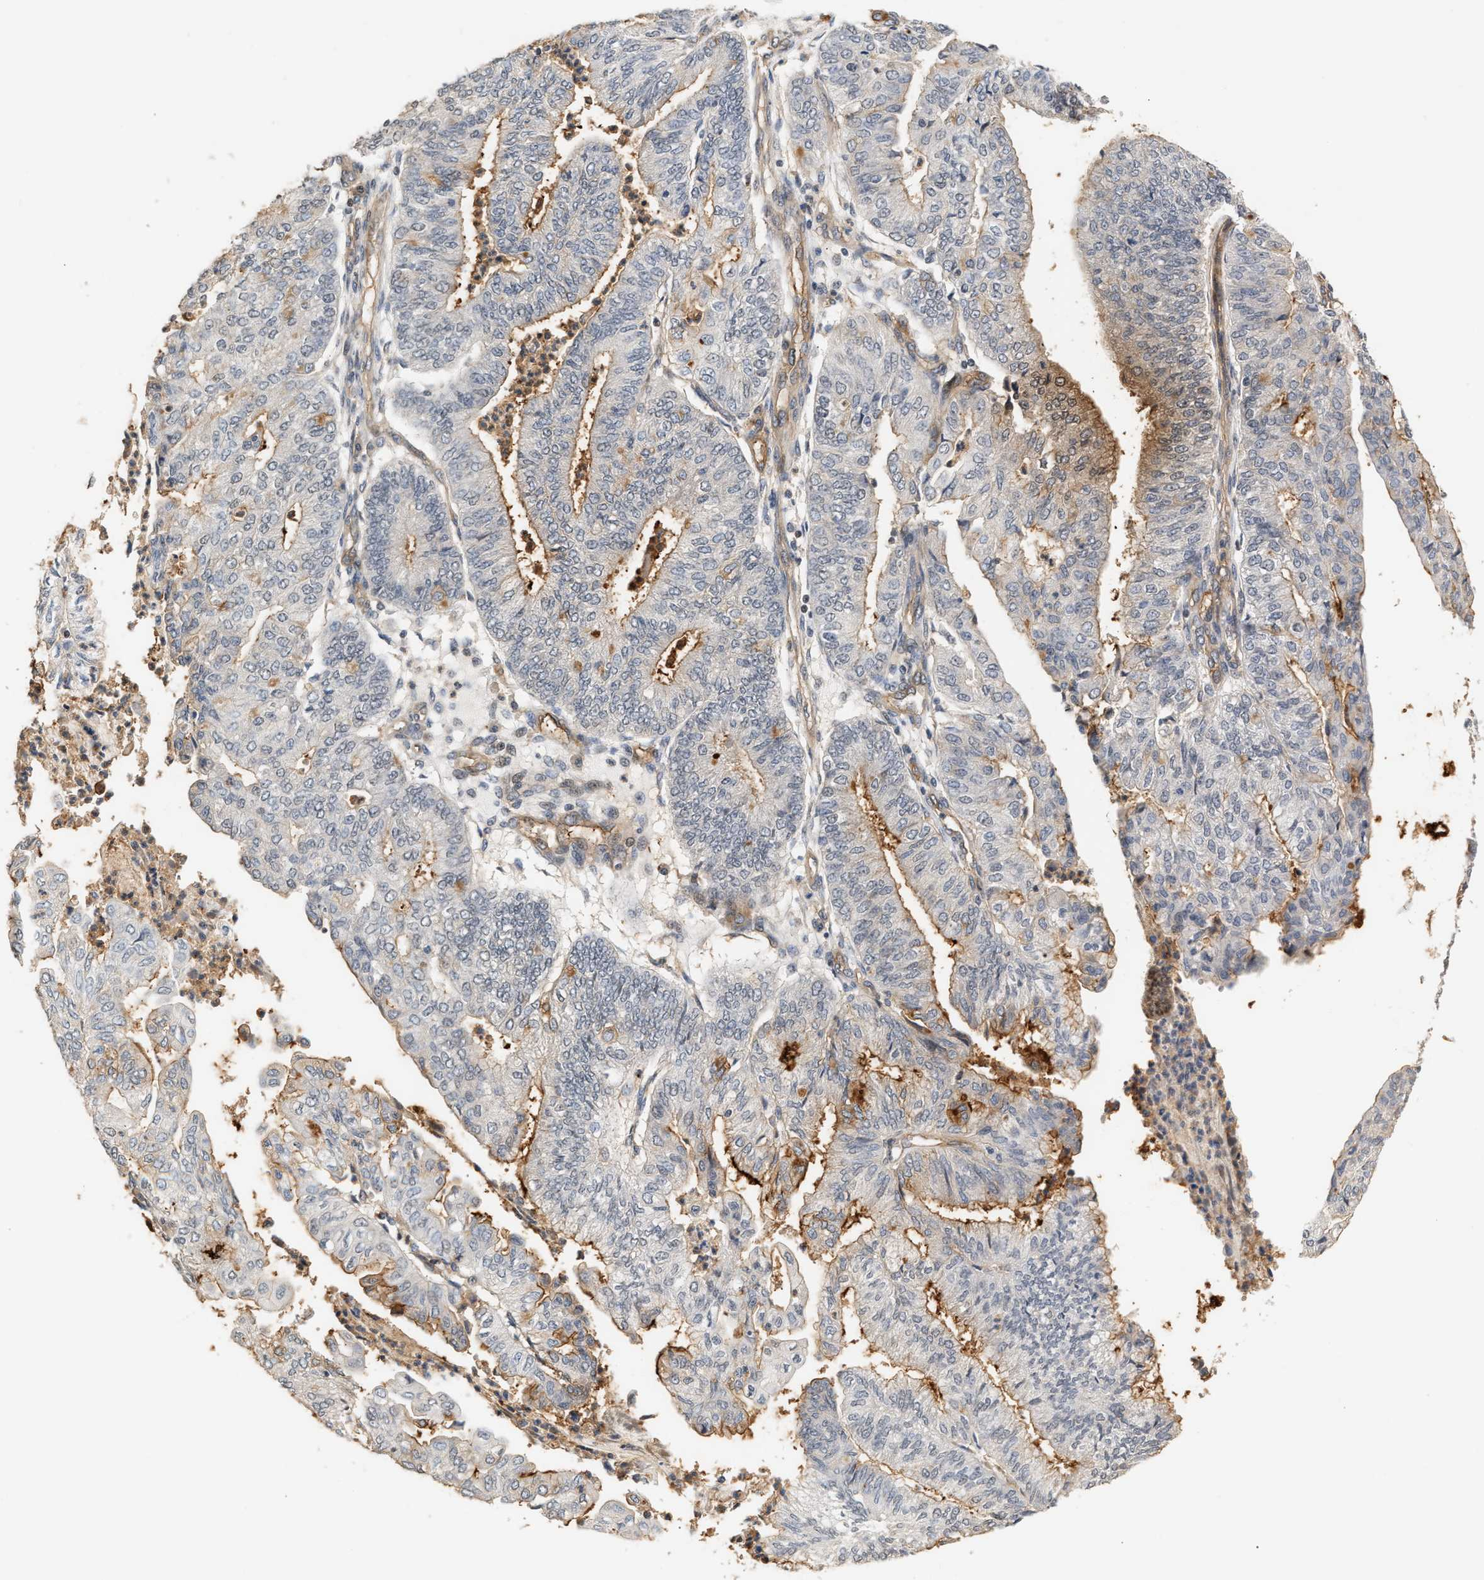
{"staining": {"intensity": "negative", "quantity": "none", "location": "none"}, "tissue": "endometrial cancer", "cell_type": "Tumor cells", "image_type": "cancer", "snomed": [{"axis": "morphology", "description": "Adenocarcinoma, NOS"}, {"axis": "topography", "description": "Endometrium"}], "caption": "Micrograph shows no protein expression in tumor cells of endometrial cancer tissue.", "gene": "PLXND1", "patient": {"sex": "female", "age": 59}}